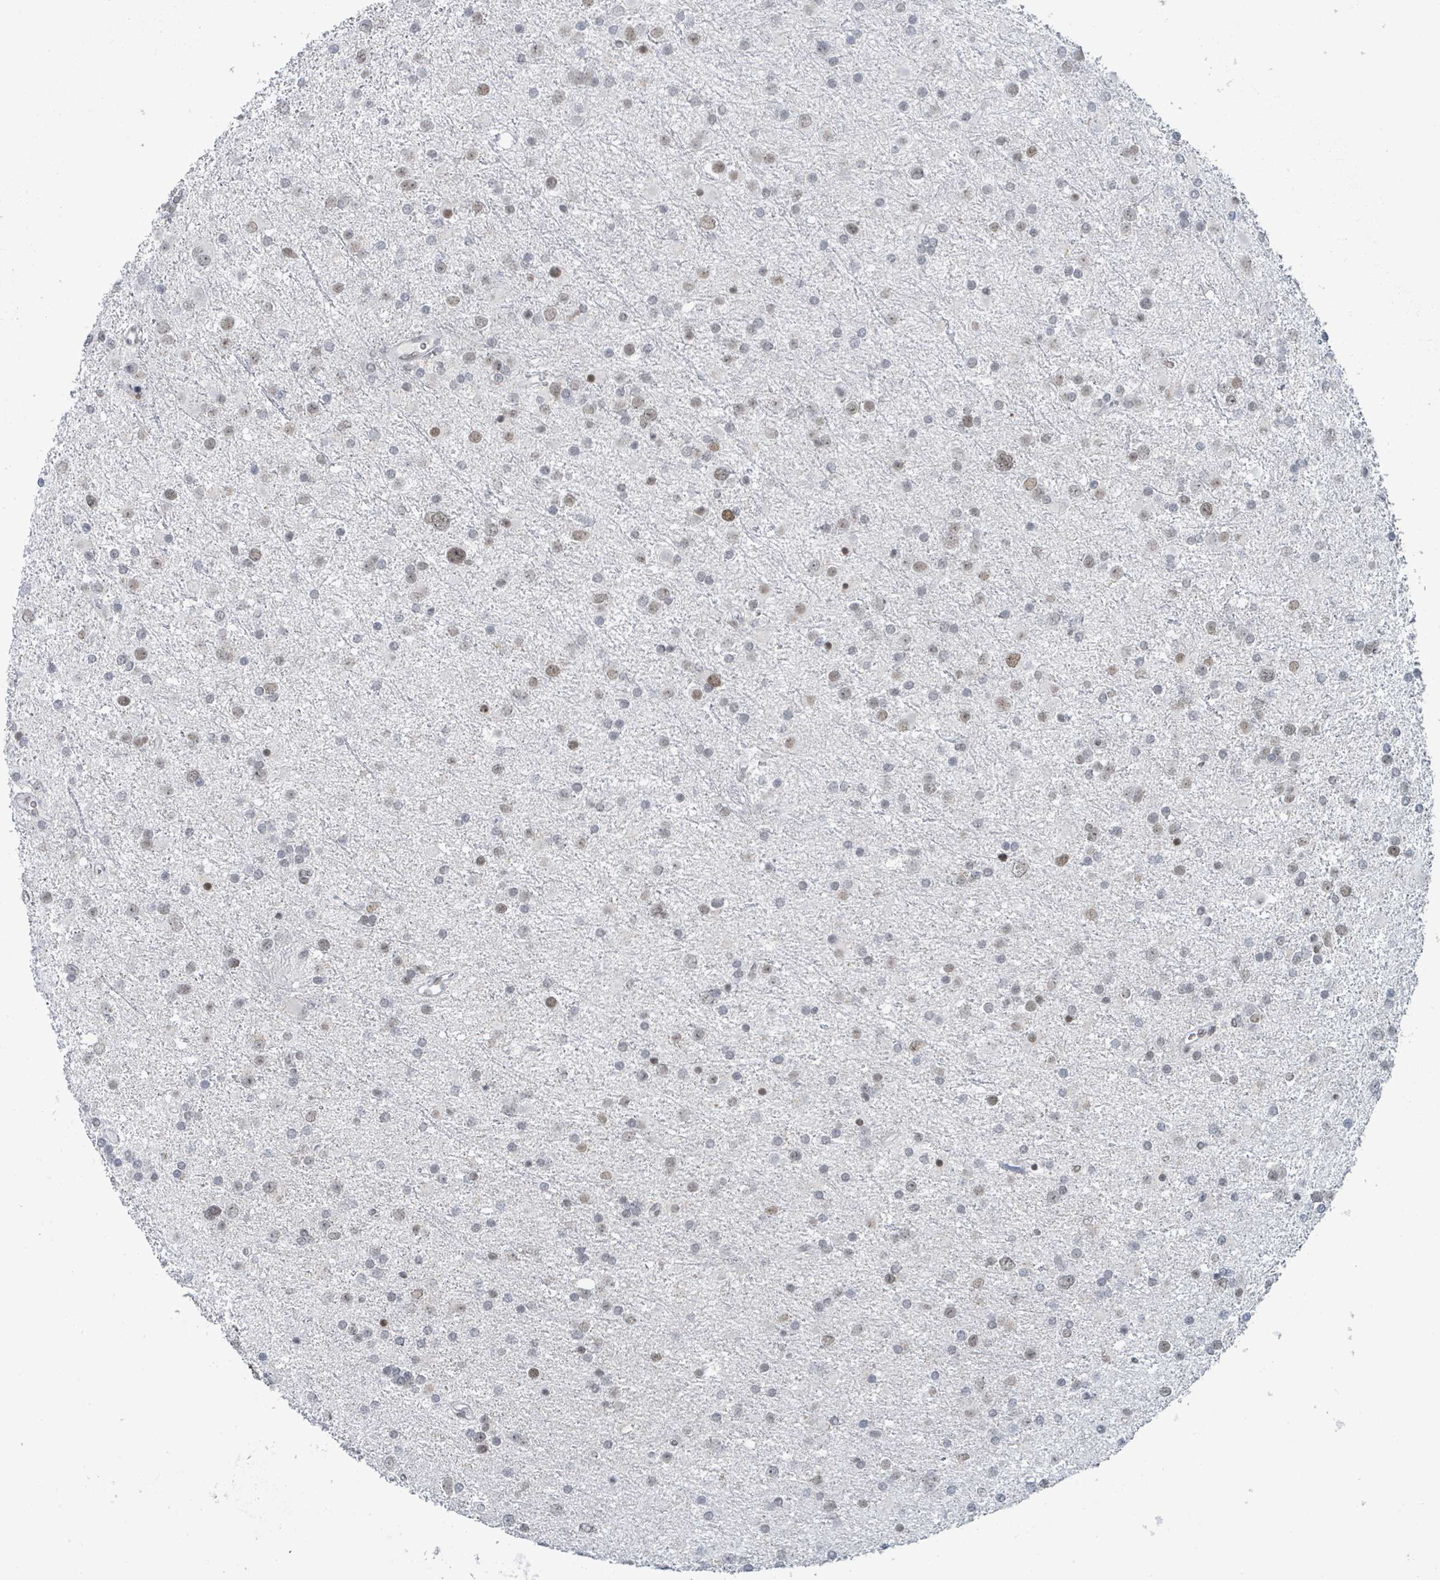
{"staining": {"intensity": "weak", "quantity": "25%-75%", "location": "nuclear"}, "tissue": "glioma", "cell_type": "Tumor cells", "image_type": "cancer", "snomed": [{"axis": "morphology", "description": "Glioma, malignant, Low grade"}, {"axis": "topography", "description": "Brain"}], "caption": "Immunohistochemistry (IHC) staining of malignant glioma (low-grade), which reveals low levels of weak nuclear positivity in approximately 25%-75% of tumor cells indicating weak nuclear protein expression. The staining was performed using DAB (brown) for protein detection and nuclei were counterstained in hematoxylin (blue).", "gene": "EHMT2", "patient": {"sex": "female", "age": 32}}